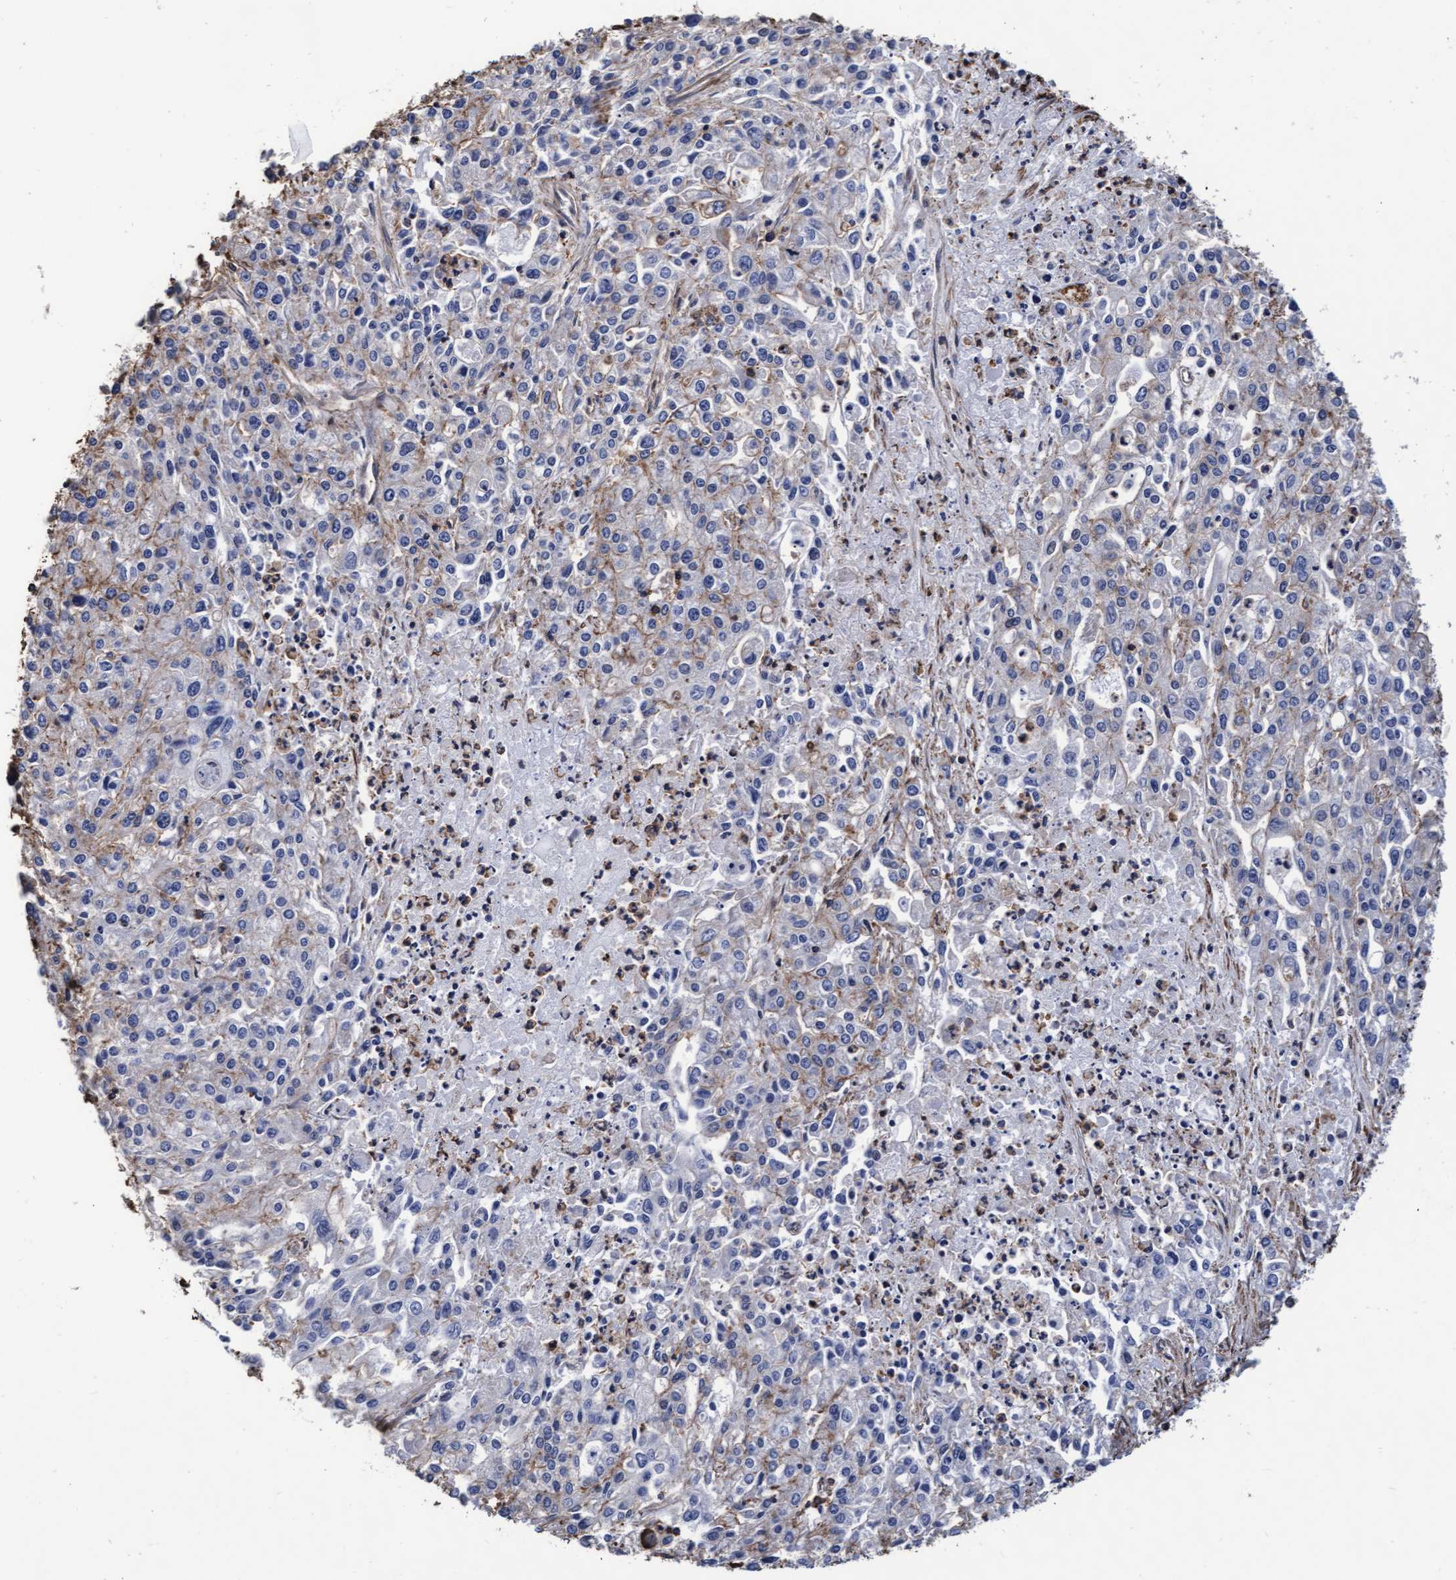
{"staining": {"intensity": "weak", "quantity": "<25%", "location": "cytoplasmic/membranous"}, "tissue": "endometrial cancer", "cell_type": "Tumor cells", "image_type": "cancer", "snomed": [{"axis": "morphology", "description": "Adenocarcinoma, NOS"}, {"axis": "topography", "description": "Endometrium"}], "caption": "Photomicrograph shows no significant protein positivity in tumor cells of endometrial cancer (adenocarcinoma). (Immunohistochemistry, brightfield microscopy, high magnification).", "gene": "GRHPR", "patient": {"sex": "female", "age": 49}}